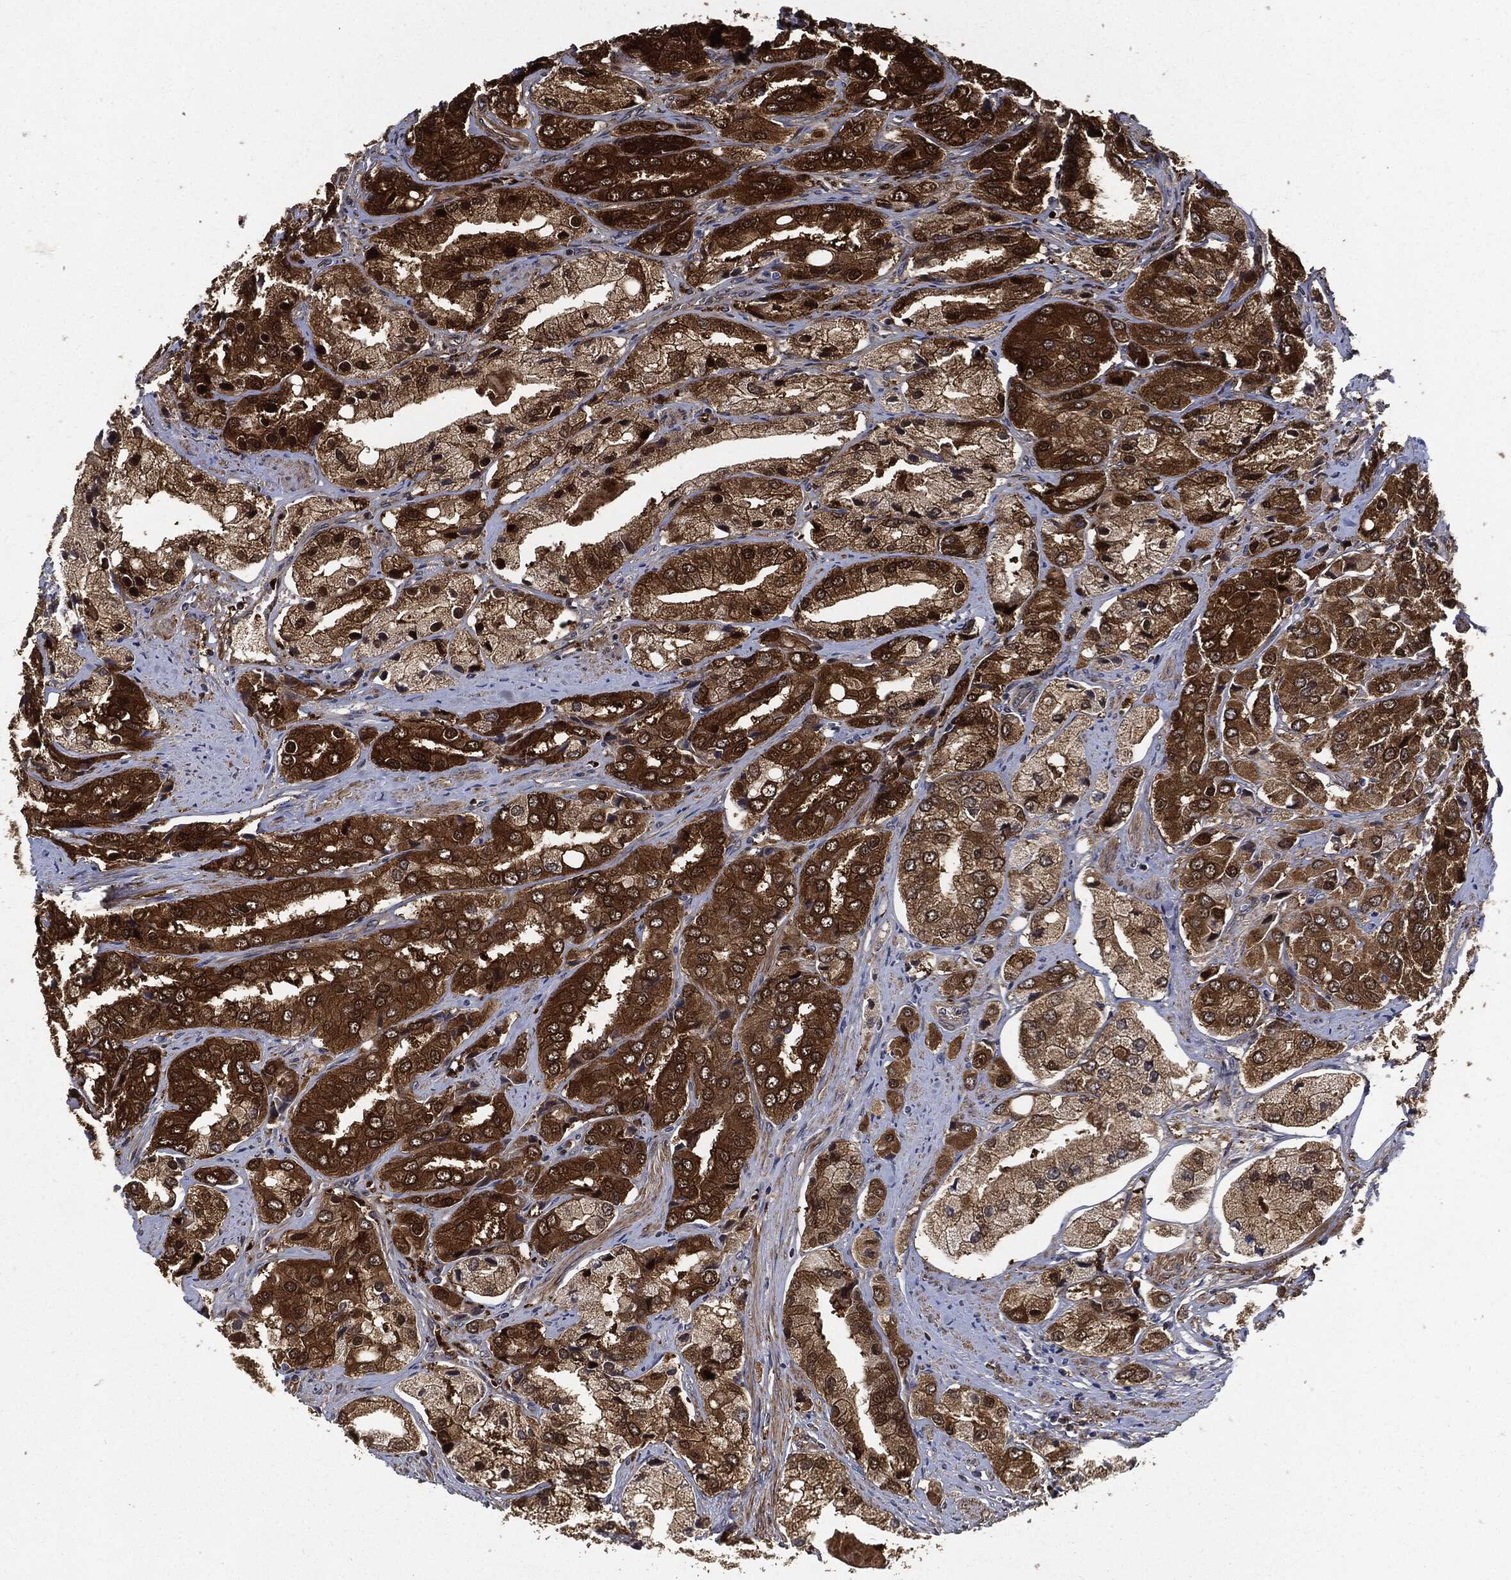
{"staining": {"intensity": "strong", "quantity": ">75%", "location": "cytoplasmic/membranous"}, "tissue": "prostate cancer", "cell_type": "Tumor cells", "image_type": "cancer", "snomed": [{"axis": "morphology", "description": "Adenocarcinoma, Low grade"}, {"axis": "topography", "description": "Prostate"}], "caption": "Tumor cells exhibit high levels of strong cytoplasmic/membranous expression in about >75% of cells in human prostate cancer (adenocarcinoma (low-grade)).", "gene": "PRDX2", "patient": {"sex": "male", "age": 69}}